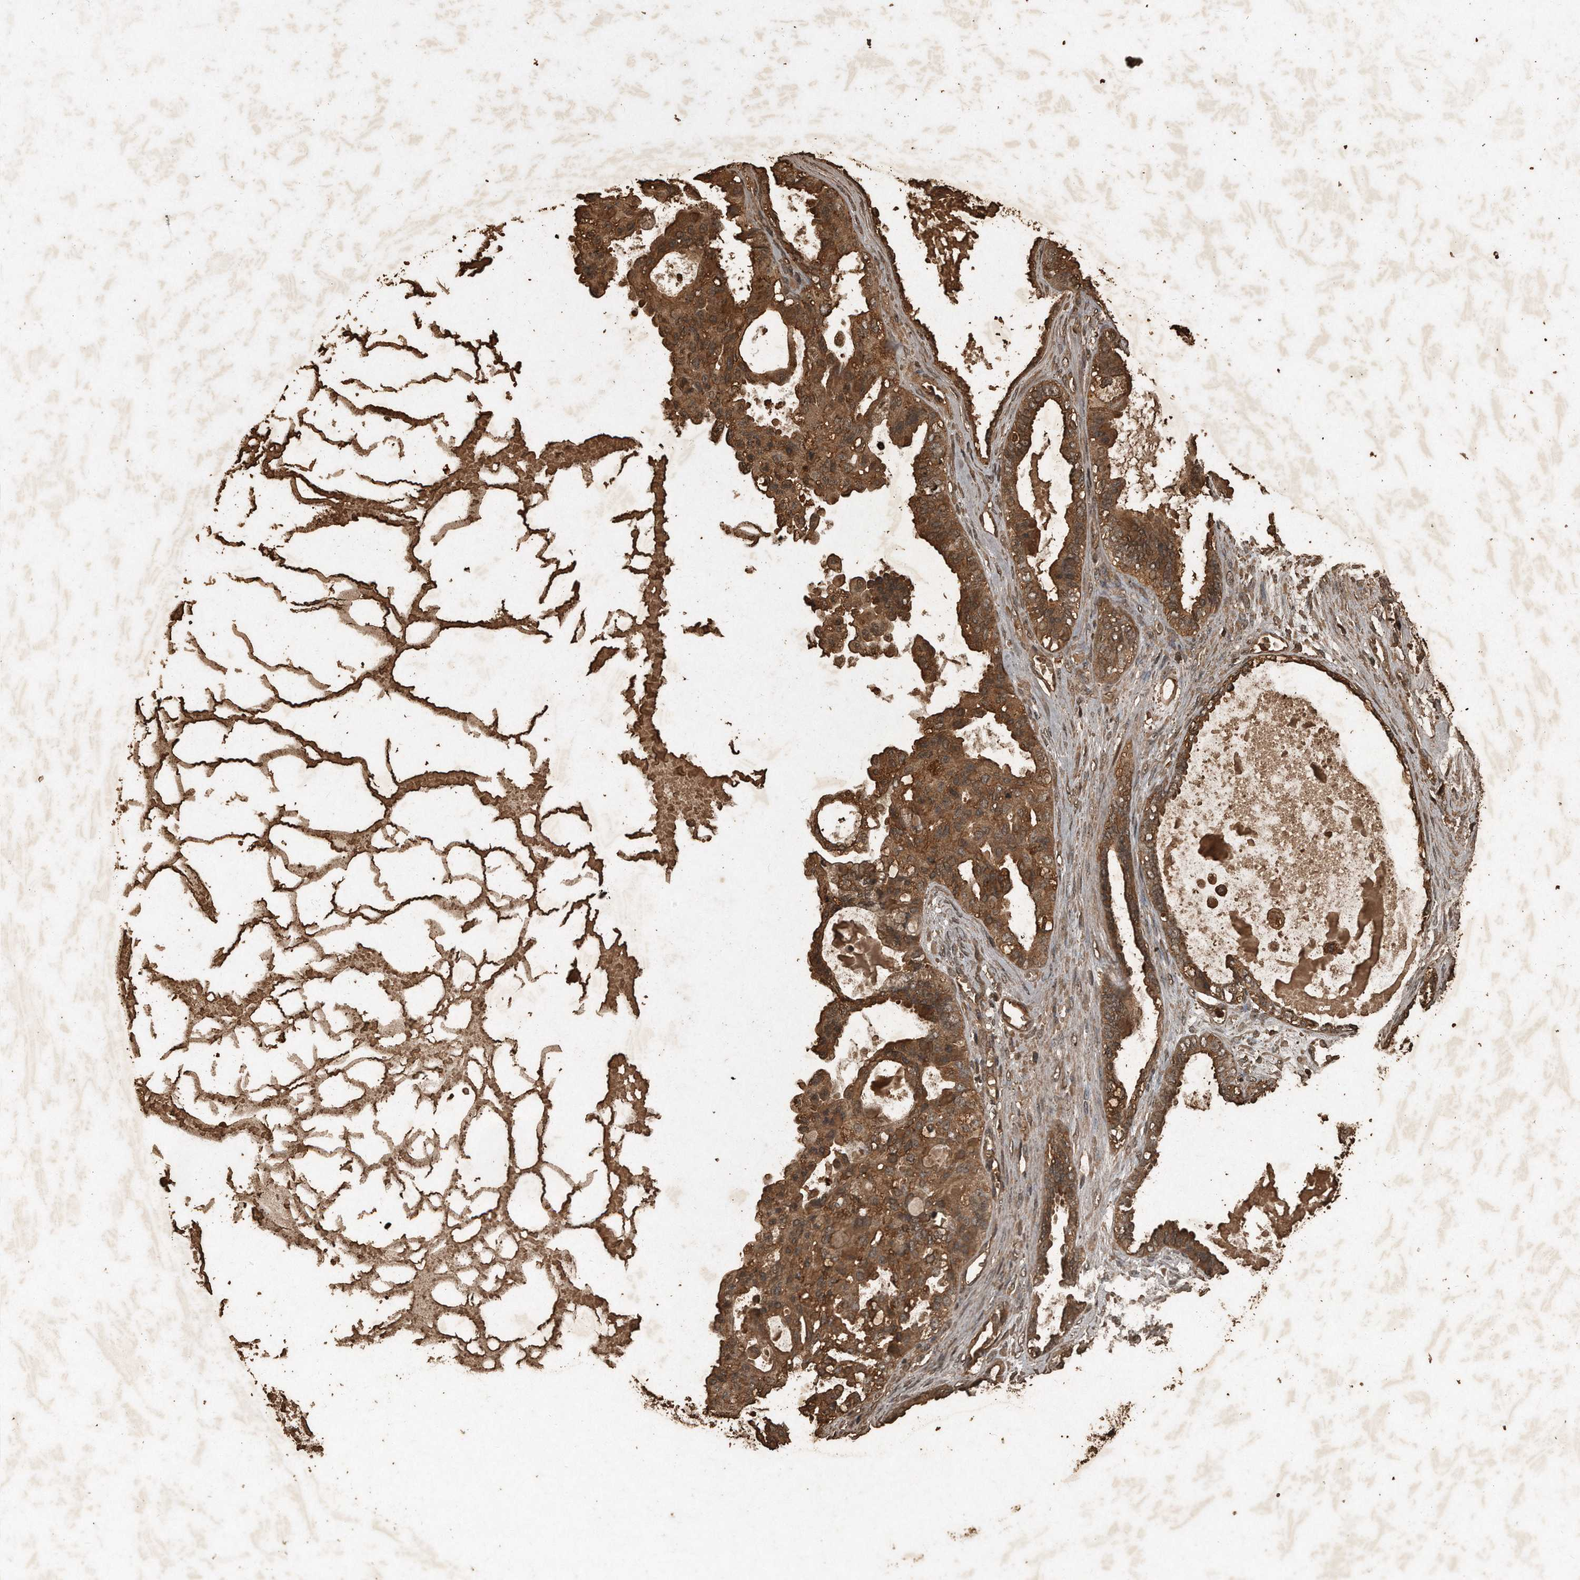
{"staining": {"intensity": "moderate", "quantity": ">75%", "location": "cytoplasmic/membranous"}, "tissue": "ovarian cancer", "cell_type": "Tumor cells", "image_type": "cancer", "snomed": [{"axis": "morphology", "description": "Carcinoma, NOS"}, {"axis": "morphology", "description": "Carcinoma, endometroid"}, {"axis": "topography", "description": "Ovary"}], "caption": "Tumor cells show moderate cytoplasmic/membranous expression in about >75% of cells in ovarian endometroid carcinoma. (DAB IHC, brown staining for protein, blue staining for nuclei).", "gene": "CFLAR", "patient": {"sex": "female", "age": 50}}